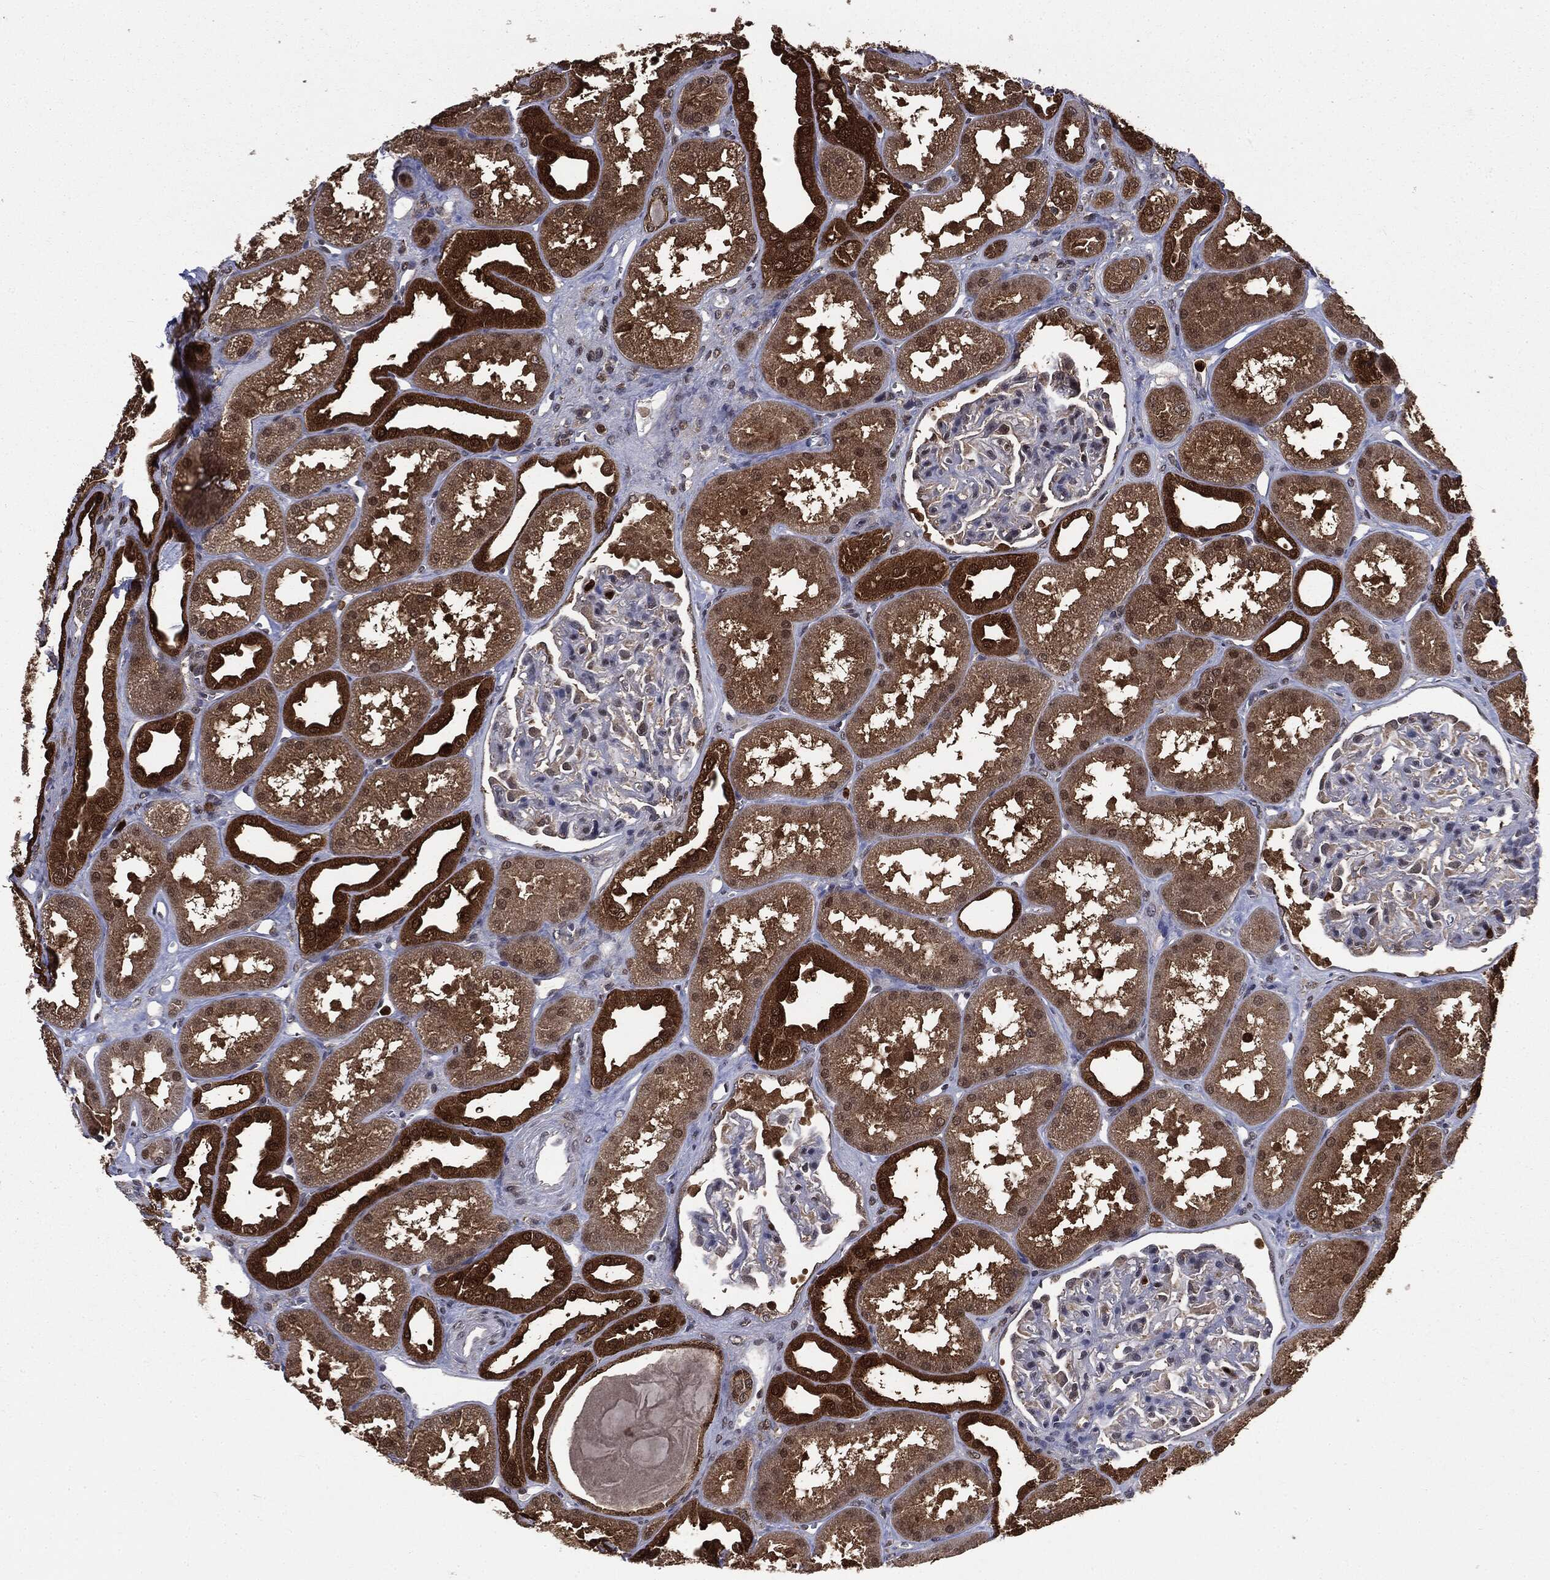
{"staining": {"intensity": "negative", "quantity": "none", "location": "none"}, "tissue": "kidney", "cell_type": "Cells in glomeruli", "image_type": "normal", "snomed": [{"axis": "morphology", "description": "Normal tissue, NOS"}, {"axis": "topography", "description": "Kidney"}], "caption": "Cells in glomeruli are negative for brown protein staining in unremarkable kidney. Nuclei are stained in blue.", "gene": "GPI", "patient": {"sex": "male", "age": 61}}